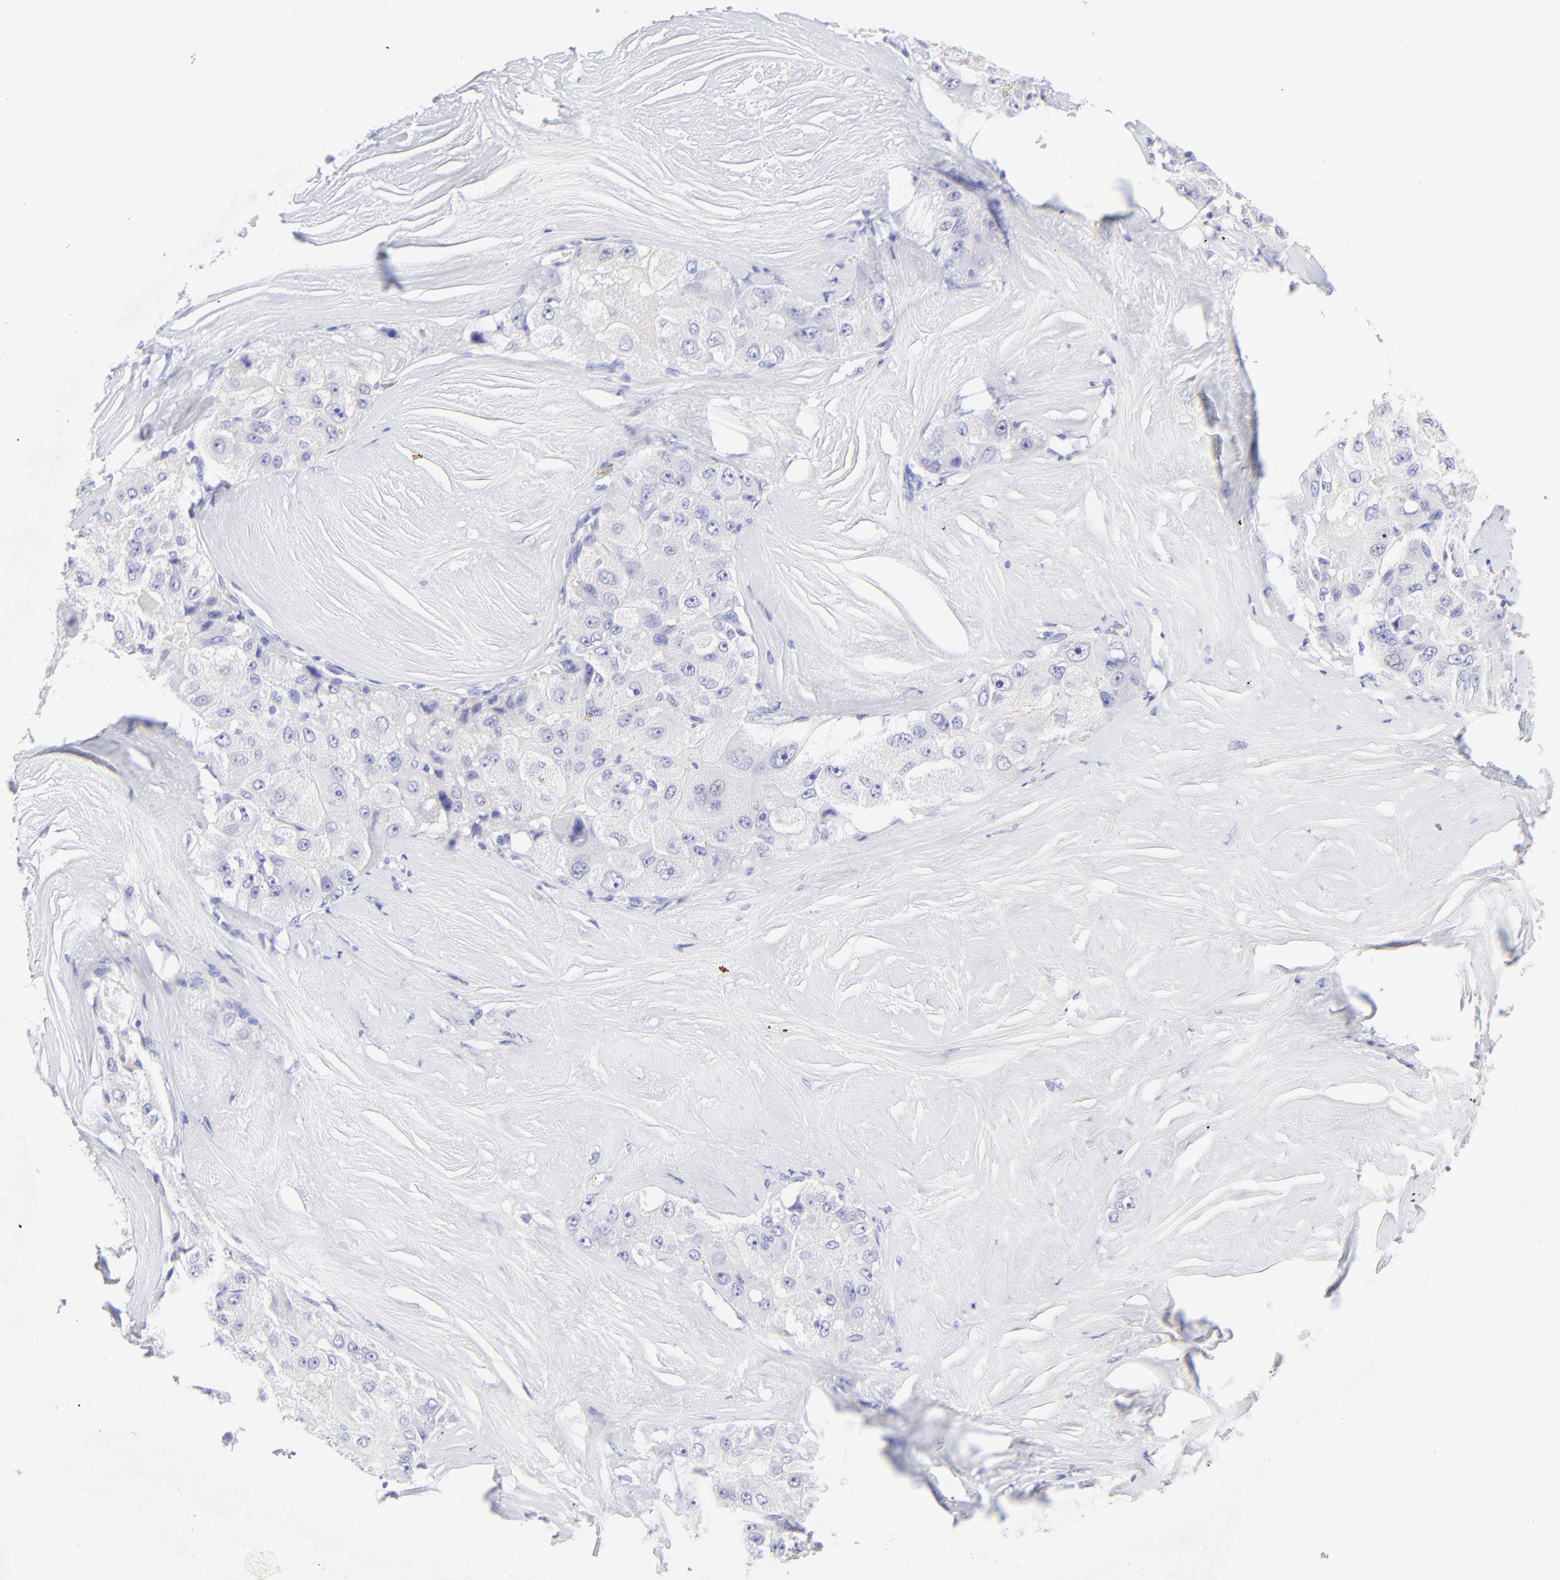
{"staining": {"intensity": "negative", "quantity": "none", "location": "none"}, "tissue": "liver cancer", "cell_type": "Tumor cells", "image_type": "cancer", "snomed": [{"axis": "morphology", "description": "Carcinoma, Hepatocellular, NOS"}, {"axis": "topography", "description": "Liver"}], "caption": "Tumor cells are negative for protein expression in human liver cancer.", "gene": "FRMPD3", "patient": {"sex": "male", "age": 80}}